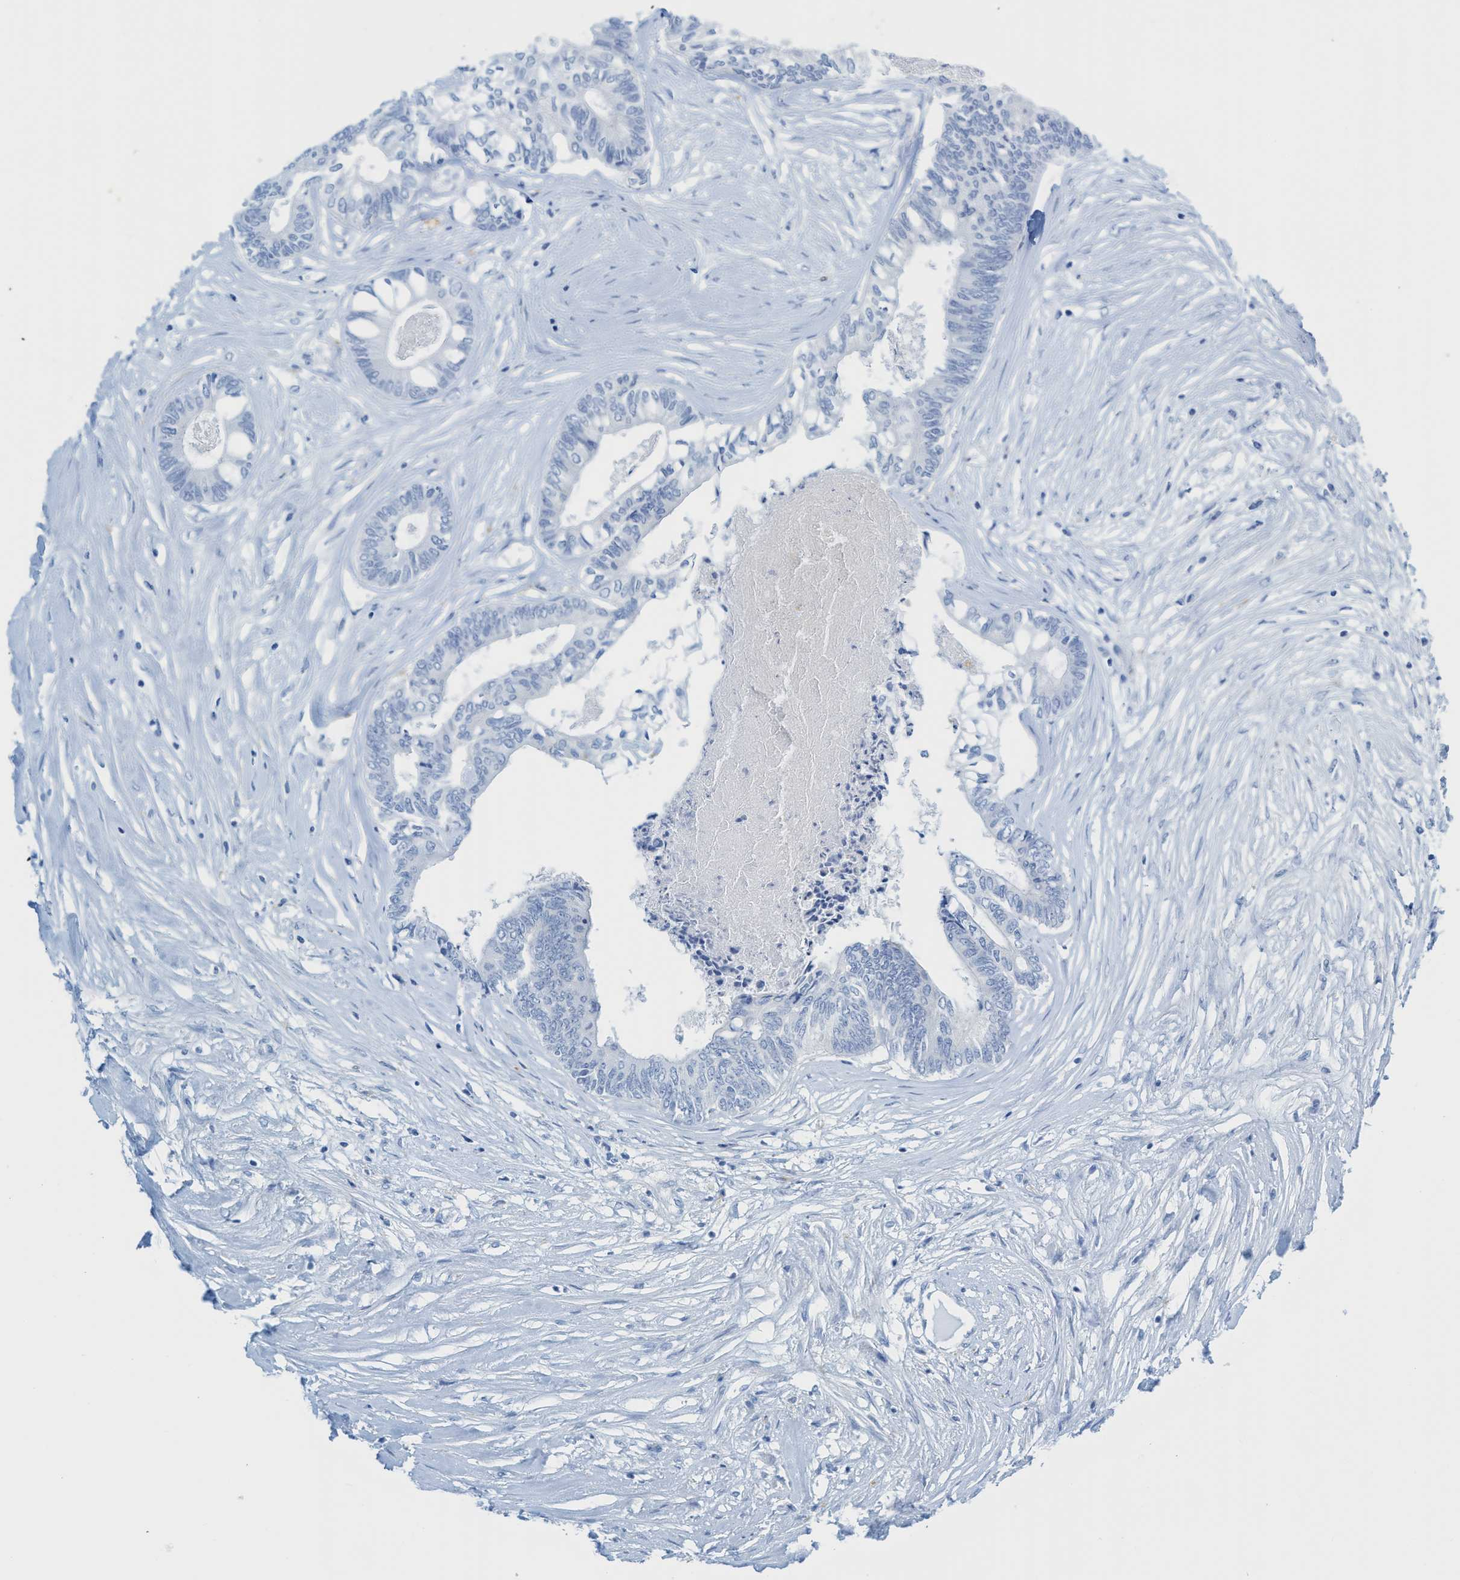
{"staining": {"intensity": "negative", "quantity": "none", "location": "none"}, "tissue": "colorectal cancer", "cell_type": "Tumor cells", "image_type": "cancer", "snomed": [{"axis": "morphology", "description": "Adenocarcinoma, NOS"}, {"axis": "topography", "description": "Rectum"}], "caption": "Human colorectal cancer stained for a protein using immunohistochemistry reveals no positivity in tumor cells.", "gene": "C21orf62", "patient": {"sex": "male", "age": 63}}